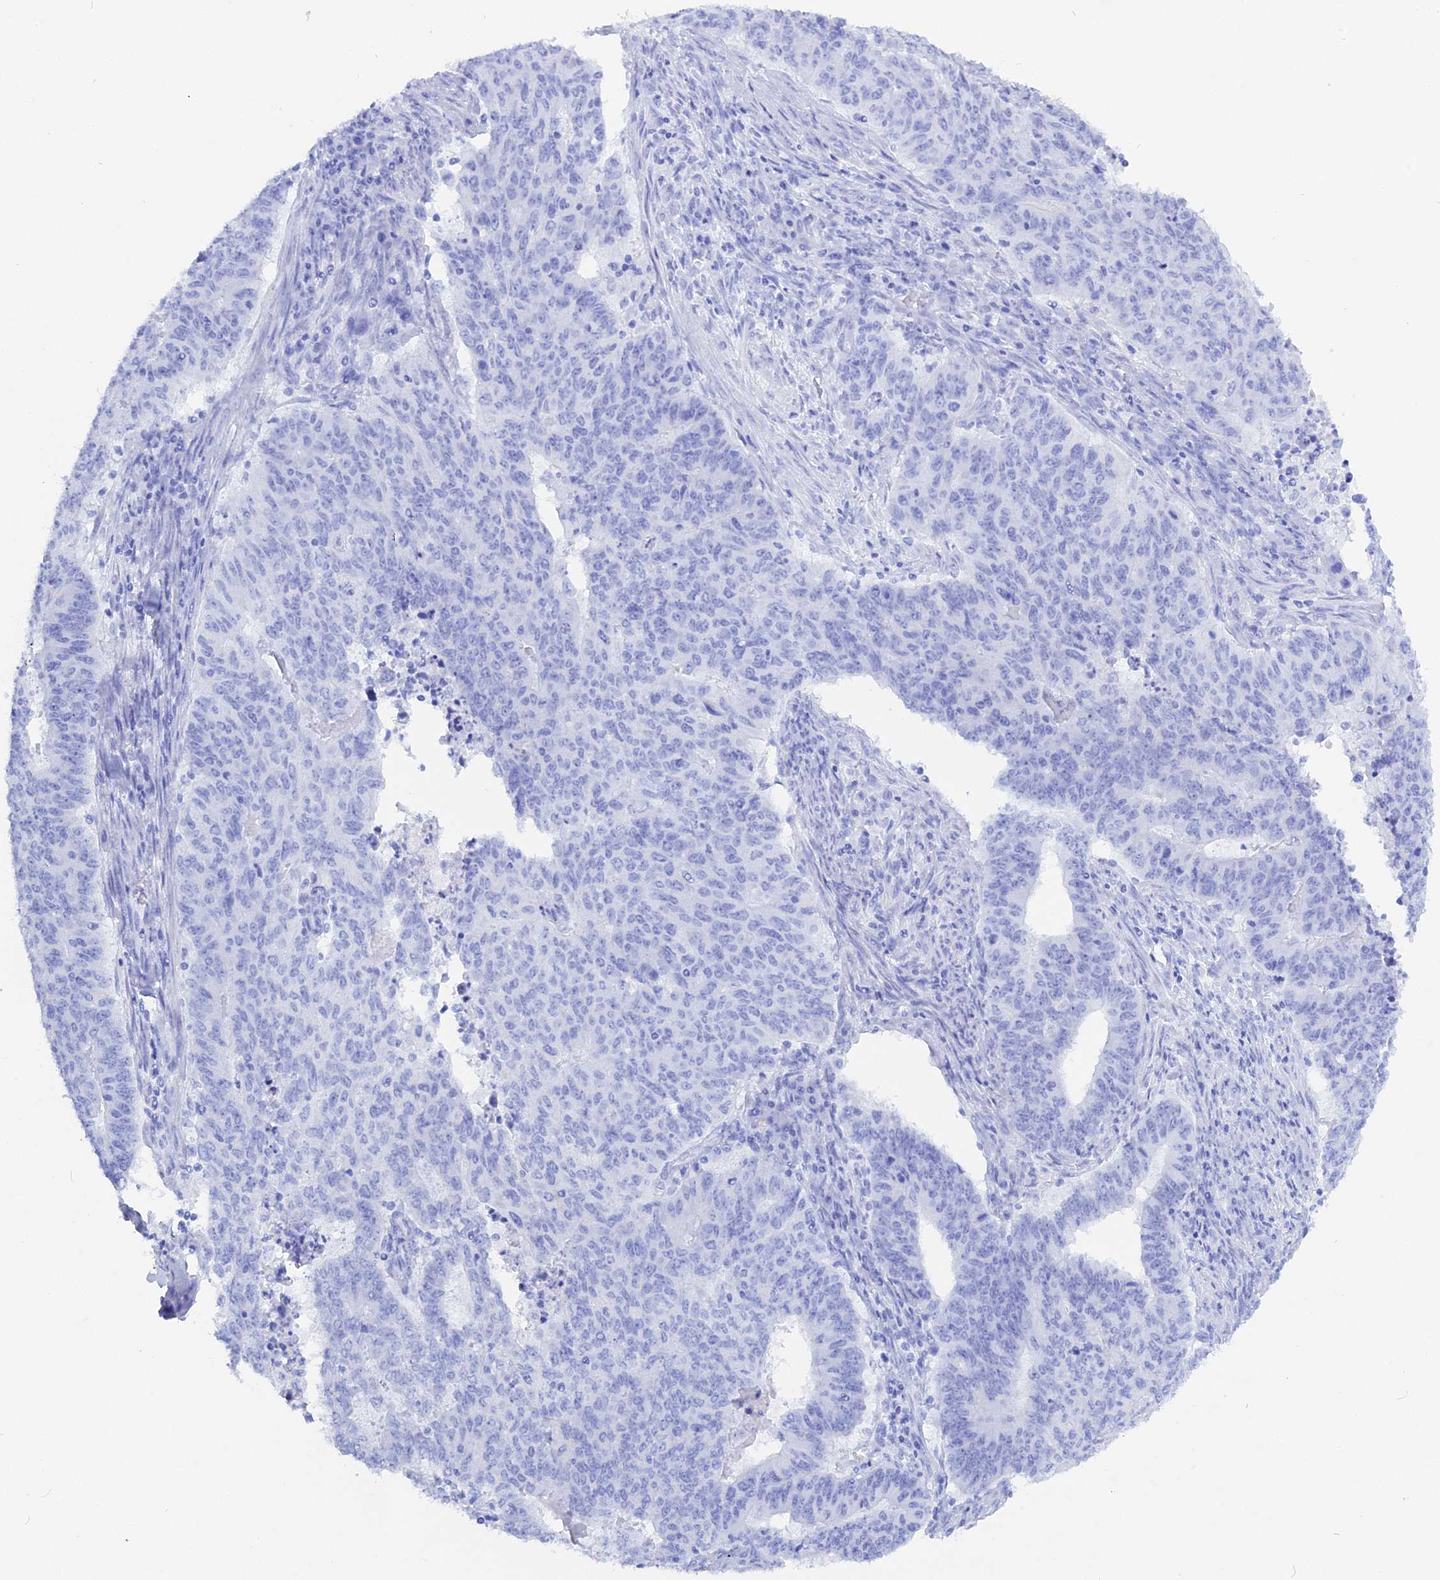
{"staining": {"intensity": "negative", "quantity": "none", "location": "none"}, "tissue": "endometrial cancer", "cell_type": "Tumor cells", "image_type": "cancer", "snomed": [{"axis": "morphology", "description": "Adenocarcinoma, NOS"}, {"axis": "topography", "description": "Endometrium"}], "caption": "This histopathology image is of adenocarcinoma (endometrial) stained with immunohistochemistry to label a protein in brown with the nuclei are counter-stained blue. There is no expression in tumor cells.", "gene": "ADGRA1", "patient": {"sex": "female", "age": 59}}